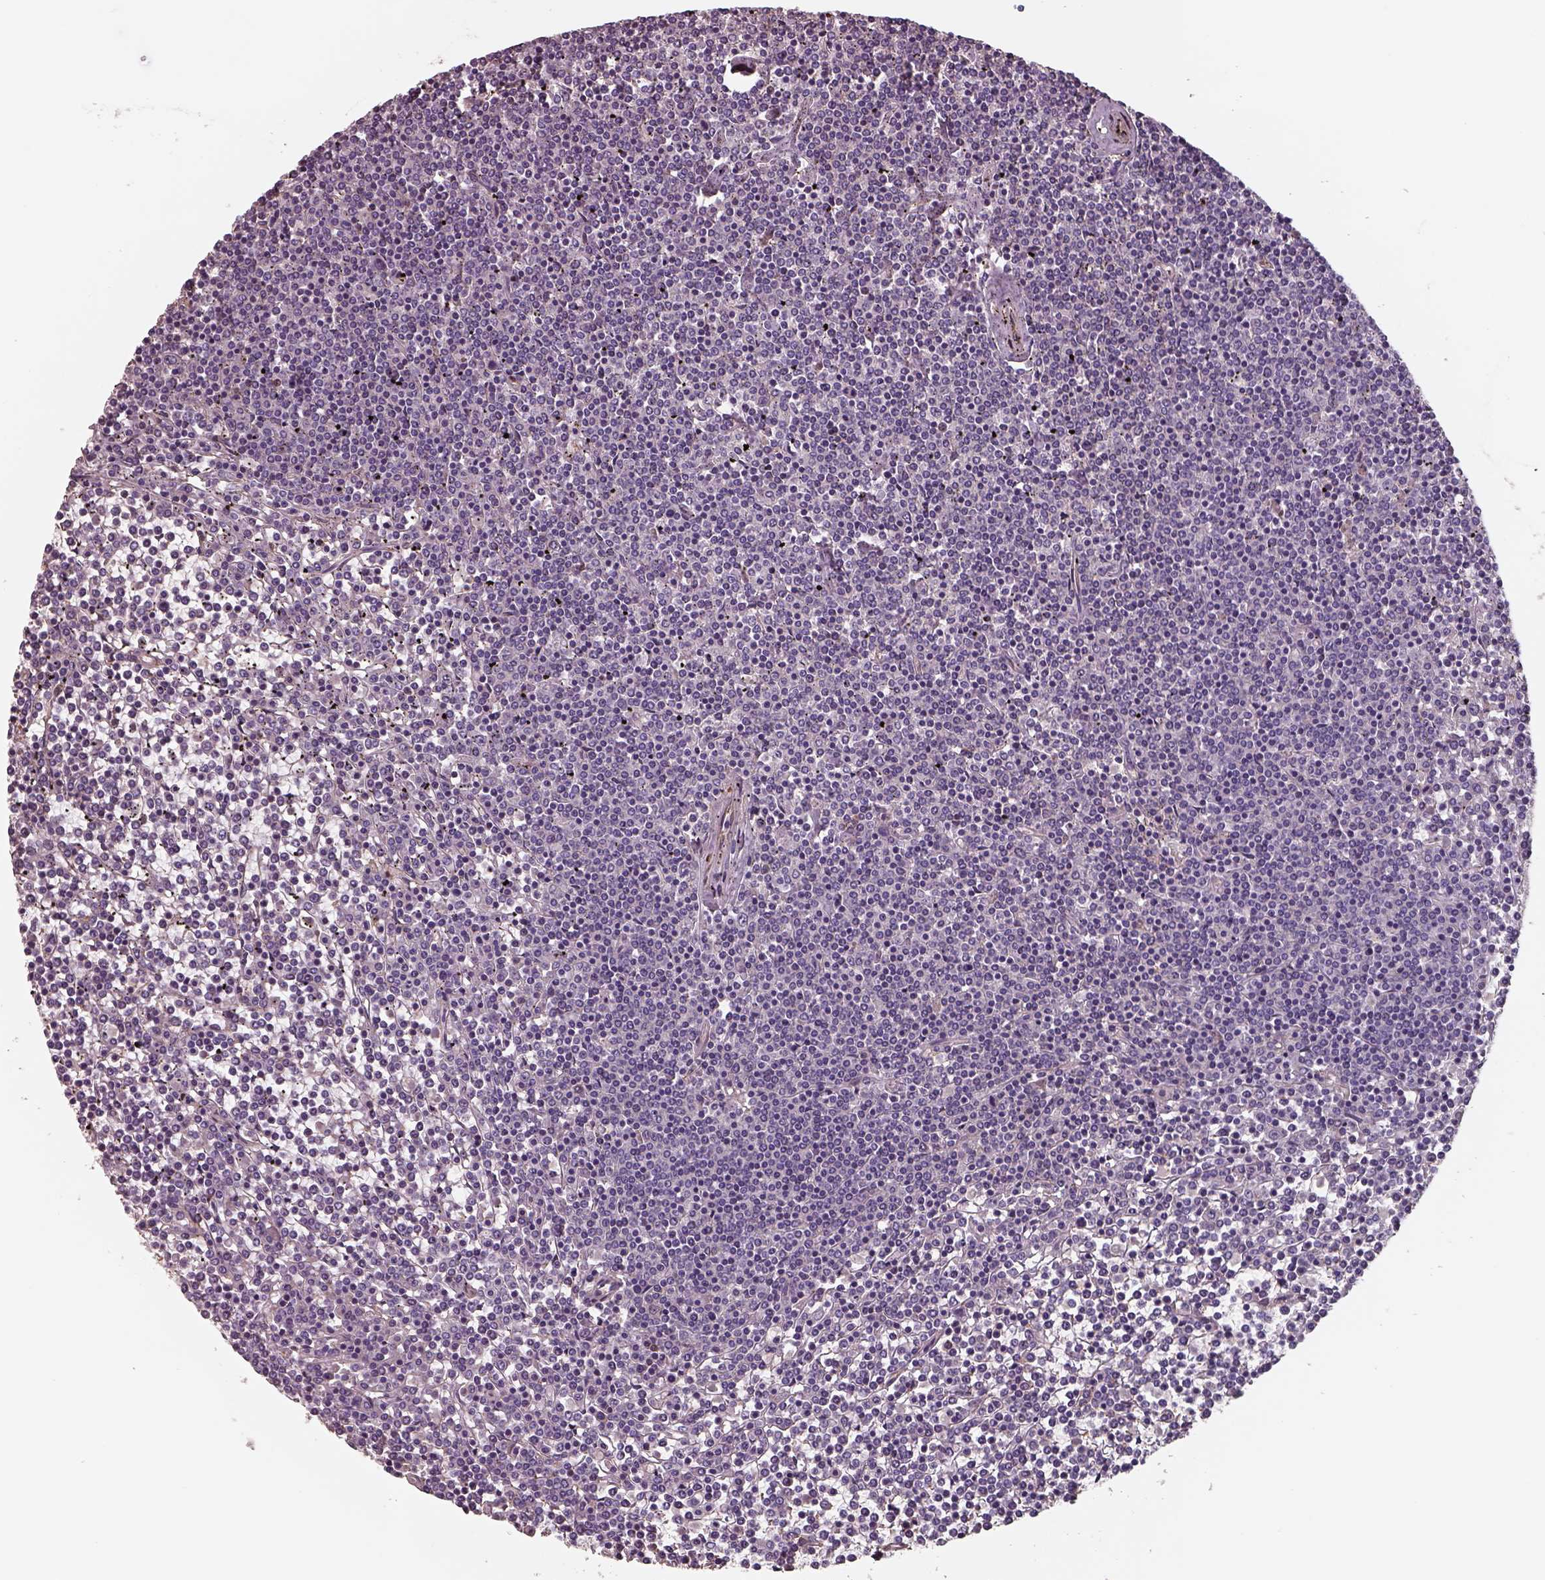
{"staining": {"intensity": "negative", "quantity": "none", "location": "none"}, "tissue": "lymphoma", "cell_type": "Tumor cells", "image_type": "cancer", "snomed": [{"axis": "morphology", "description": "Malignant lymphoma, non-Hodgkin's type, Low grade"}, {"axis": "topography", "description": "Spleen"}], "caption": "Immunohistochemistry (IHC) photomicrograph of neoplastic tissue: human low-grade malignant lymphoma, non-Hodgkin's type stained with DAB (3,3'-diaminobenzidine) reveals no significant protein positivity in tumor cells.", "gene": "ISYNA1", "patient": {"sex": "female", "age": 19}}